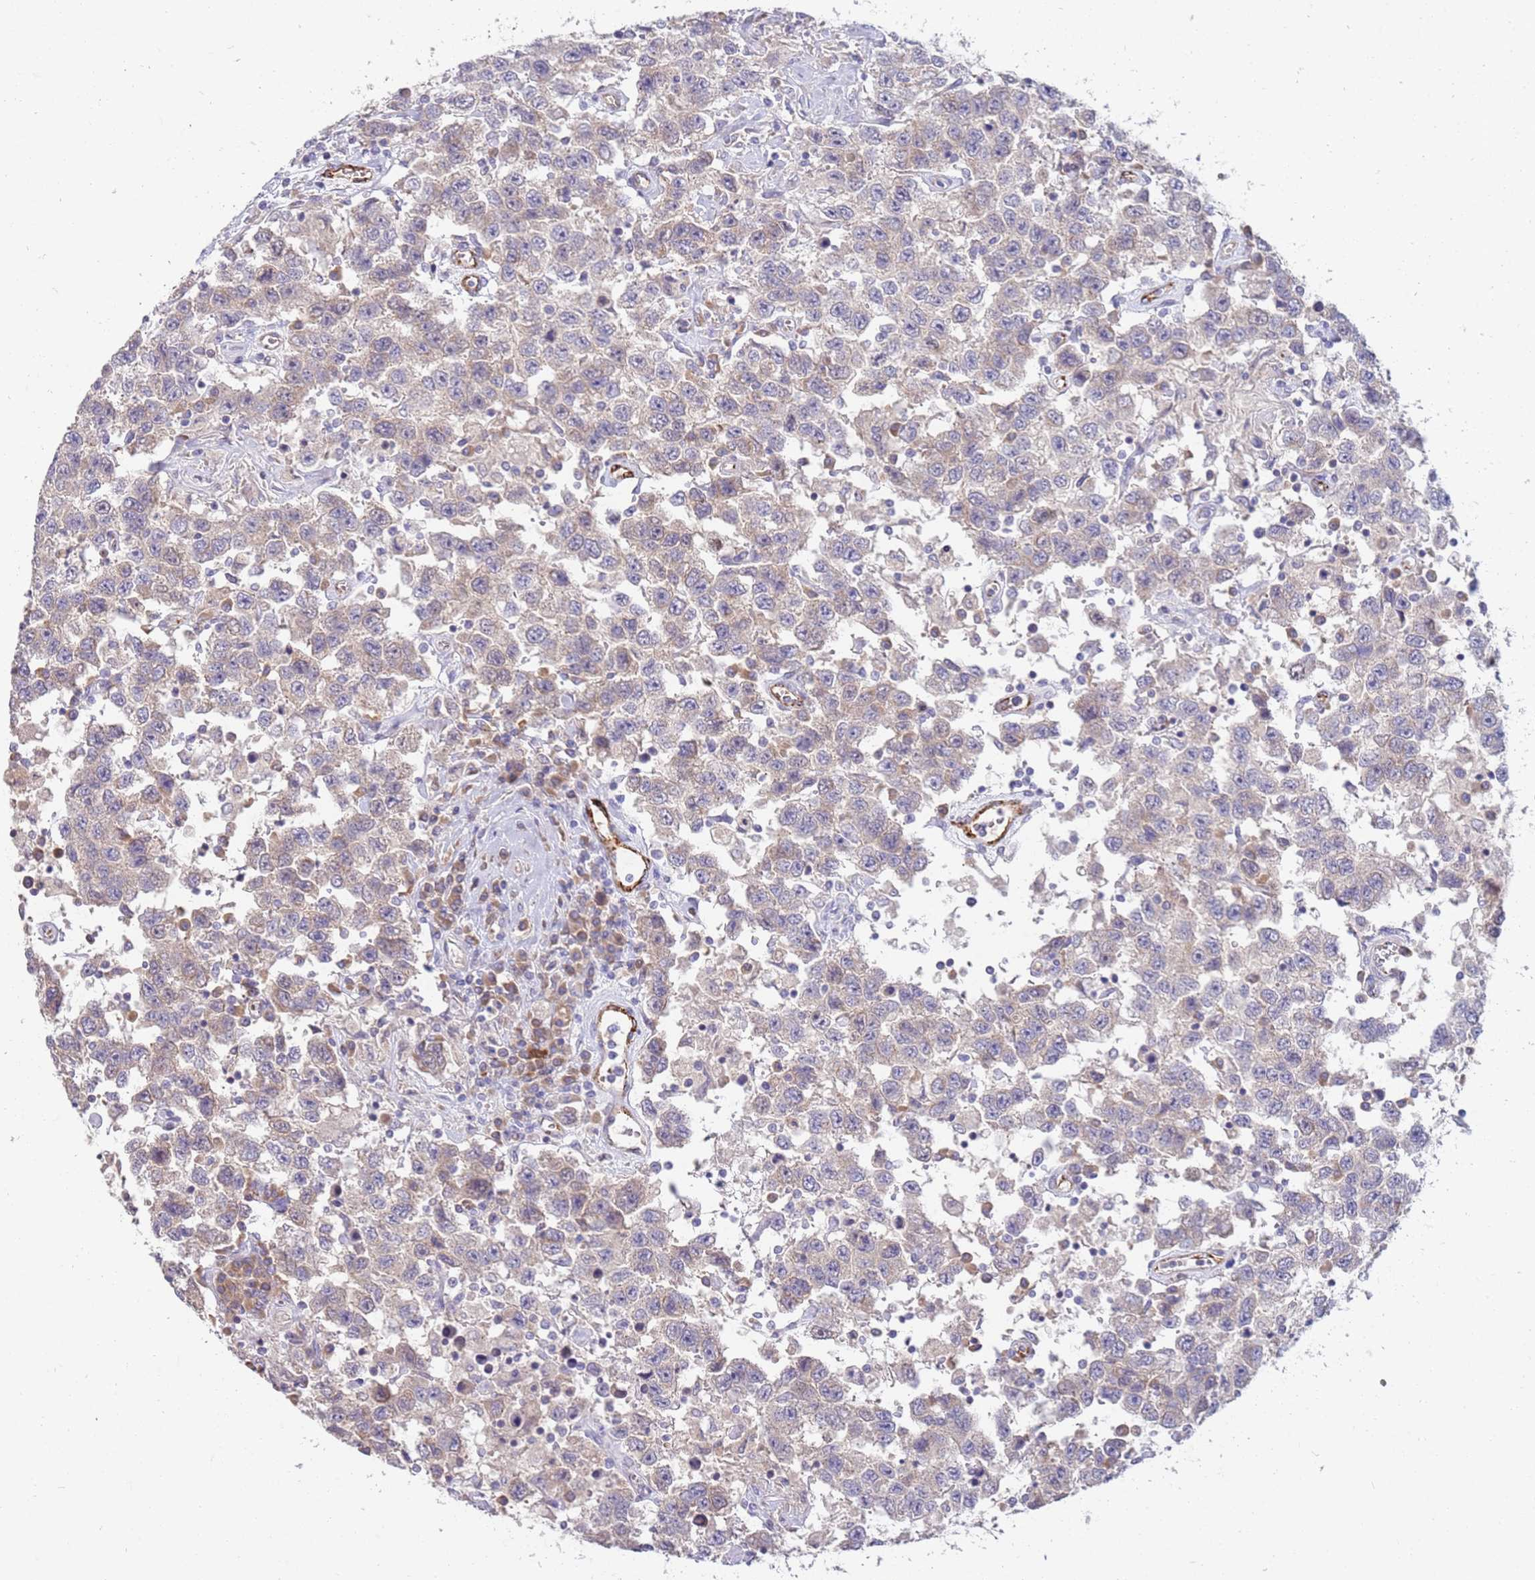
{"staining": {"intensity": "weak", "quantity": "<25%", "location": "cytoplasmic/membranous"}, "tissue": "testis cancer", "cell_type": "Tumor cells", "image_type": "cancer", "snomed": [{"axis": "morphology", "description": "Seminoma, NOS"}, {"axis": "topography", "description": "Testis"}], "caption": "Immunohistochemical staining of seminoma (testis) exhibits no significant staining in tumor cells. (Stains: DAB IHC with hematoxylin counter stain, Microscopy: brightfield microscopy at high magnification).", "gene": "NMUR2", "patient": {"sex": "male", "age": 41}}